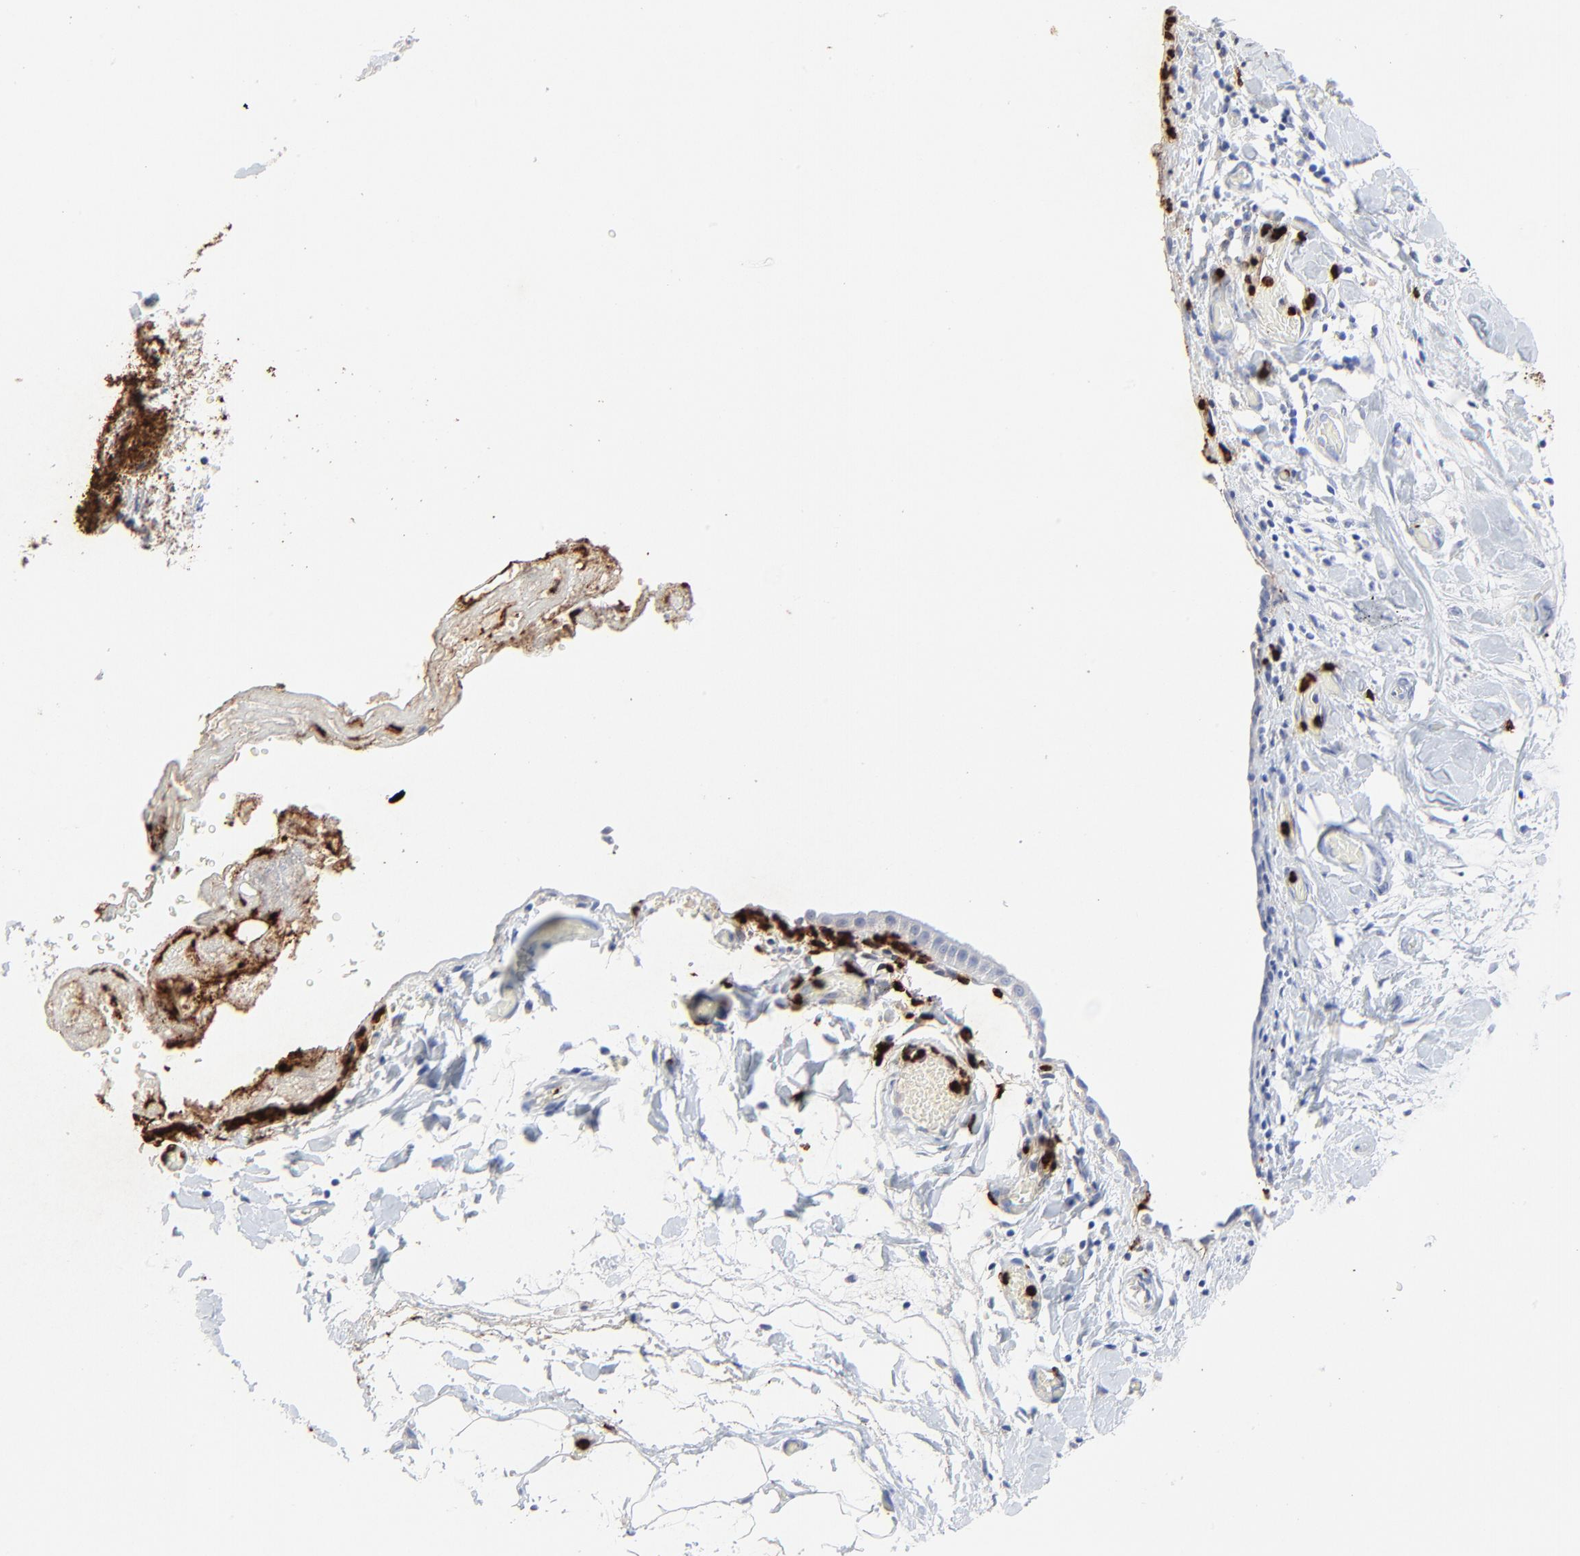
{"staining": {"intensity": "negative", "quantity": "none", "location": "none"}, "tissue": "stomach cancer", "cell_type": "Tumor cells", "image_type": "cancer", "snomed": [{"axis": "morphology", "description": "Adenocarcinoma, NOS"}, {"axis": "topography", "description": "Stomach, upper"}], "caption": "High magnification brightfield microscopy of stomach cancer stained with DAB (brown) and counterstained with hematoxylin (blue): tumor cells show no significant positivity. (DAB IHC with hematoxylin counter stain).", "gene": "LCN2", "patient": {"sex": "male", "age": 47}}